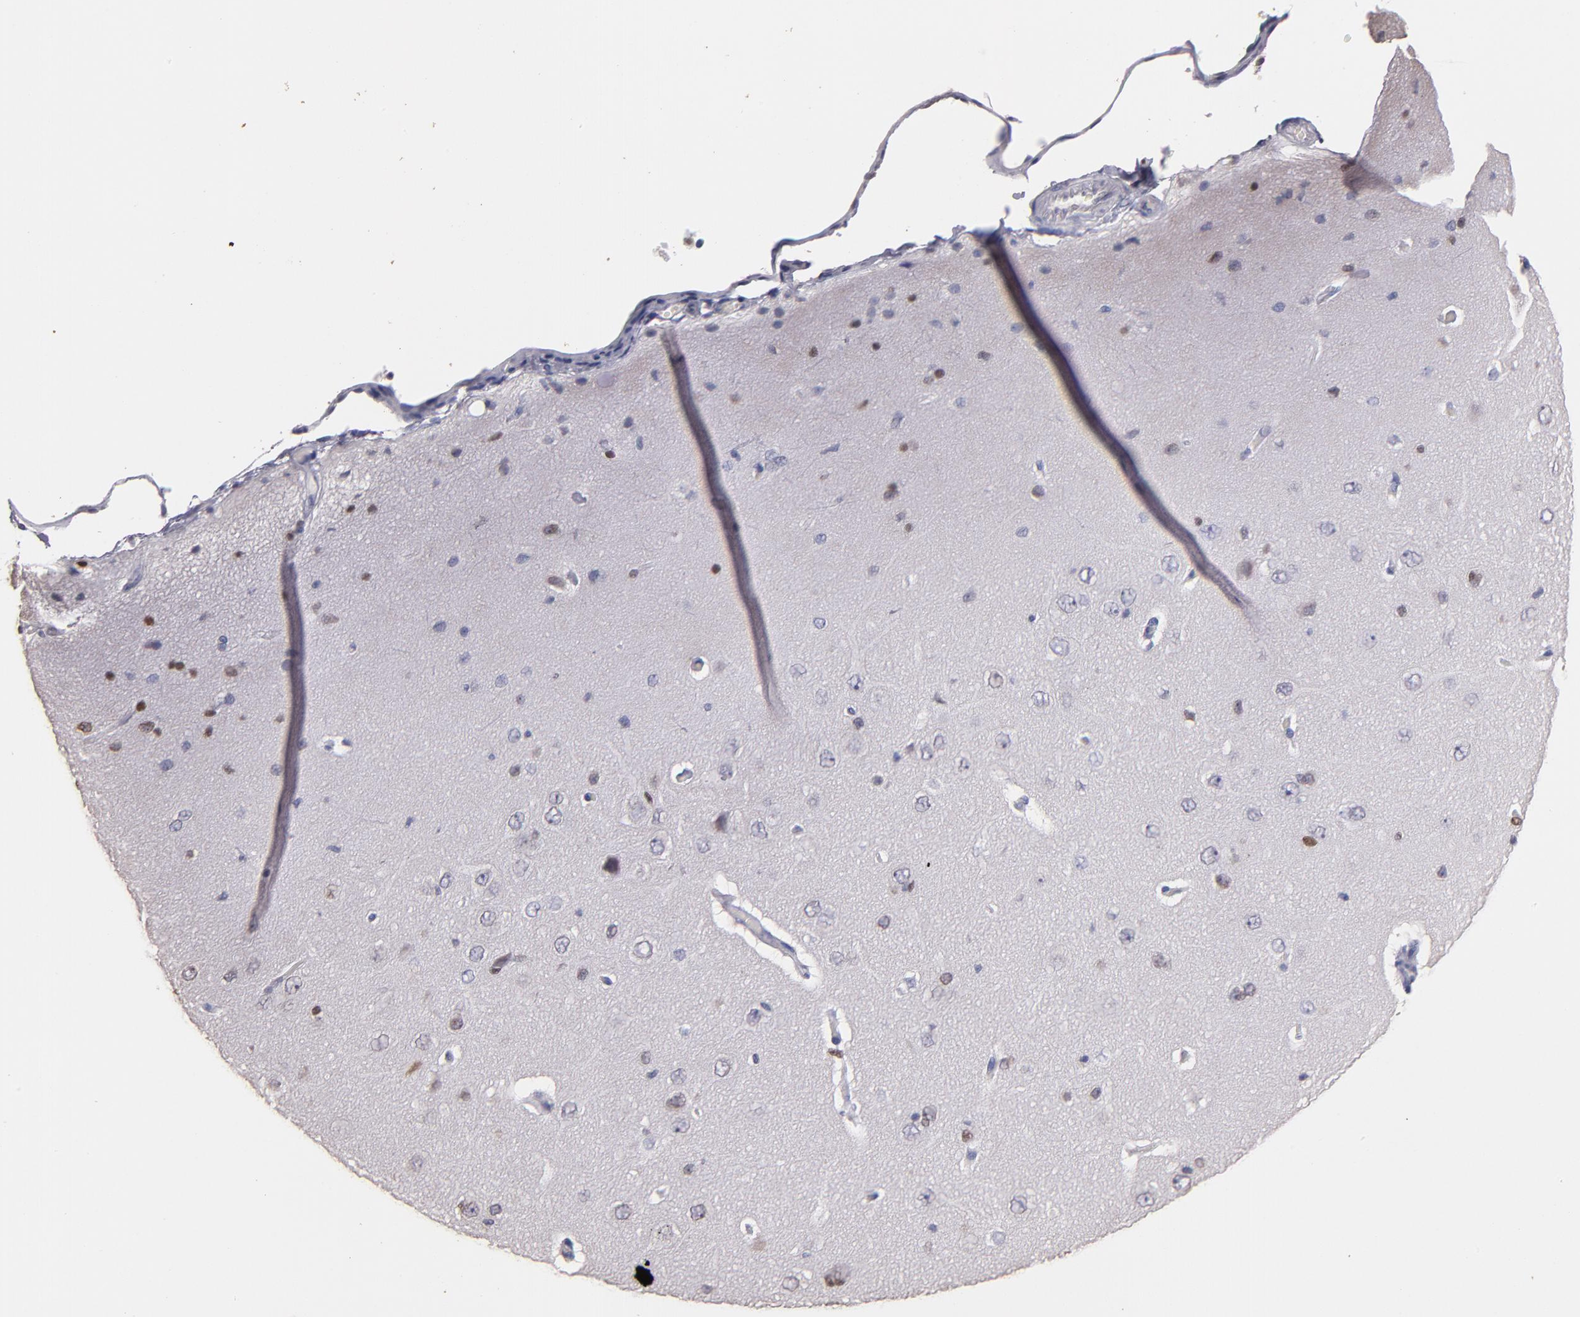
{"staining": {"intensity": "negative", "quantity": "none", "location": "none"}, "tissue": "cerebral cortex", "cell_type": "Endothelial cells", "image_type": "normal", "snomed": [{"axis": "morphology", "description": "Normal tissue, NOS"}, {"axis": "topography", "description": "Cerebral cortex"}], "caption": "Cerebral cortex was stained to show a protein in brown. There is no significant positivity in endothelial cells. (Brightfield microscopy of DAB (3,3'-diaminobenzidine) immunohistochemistry at high magnification).", "gene": "SOX10", "patient": {"sex": "female", "age": 45}}